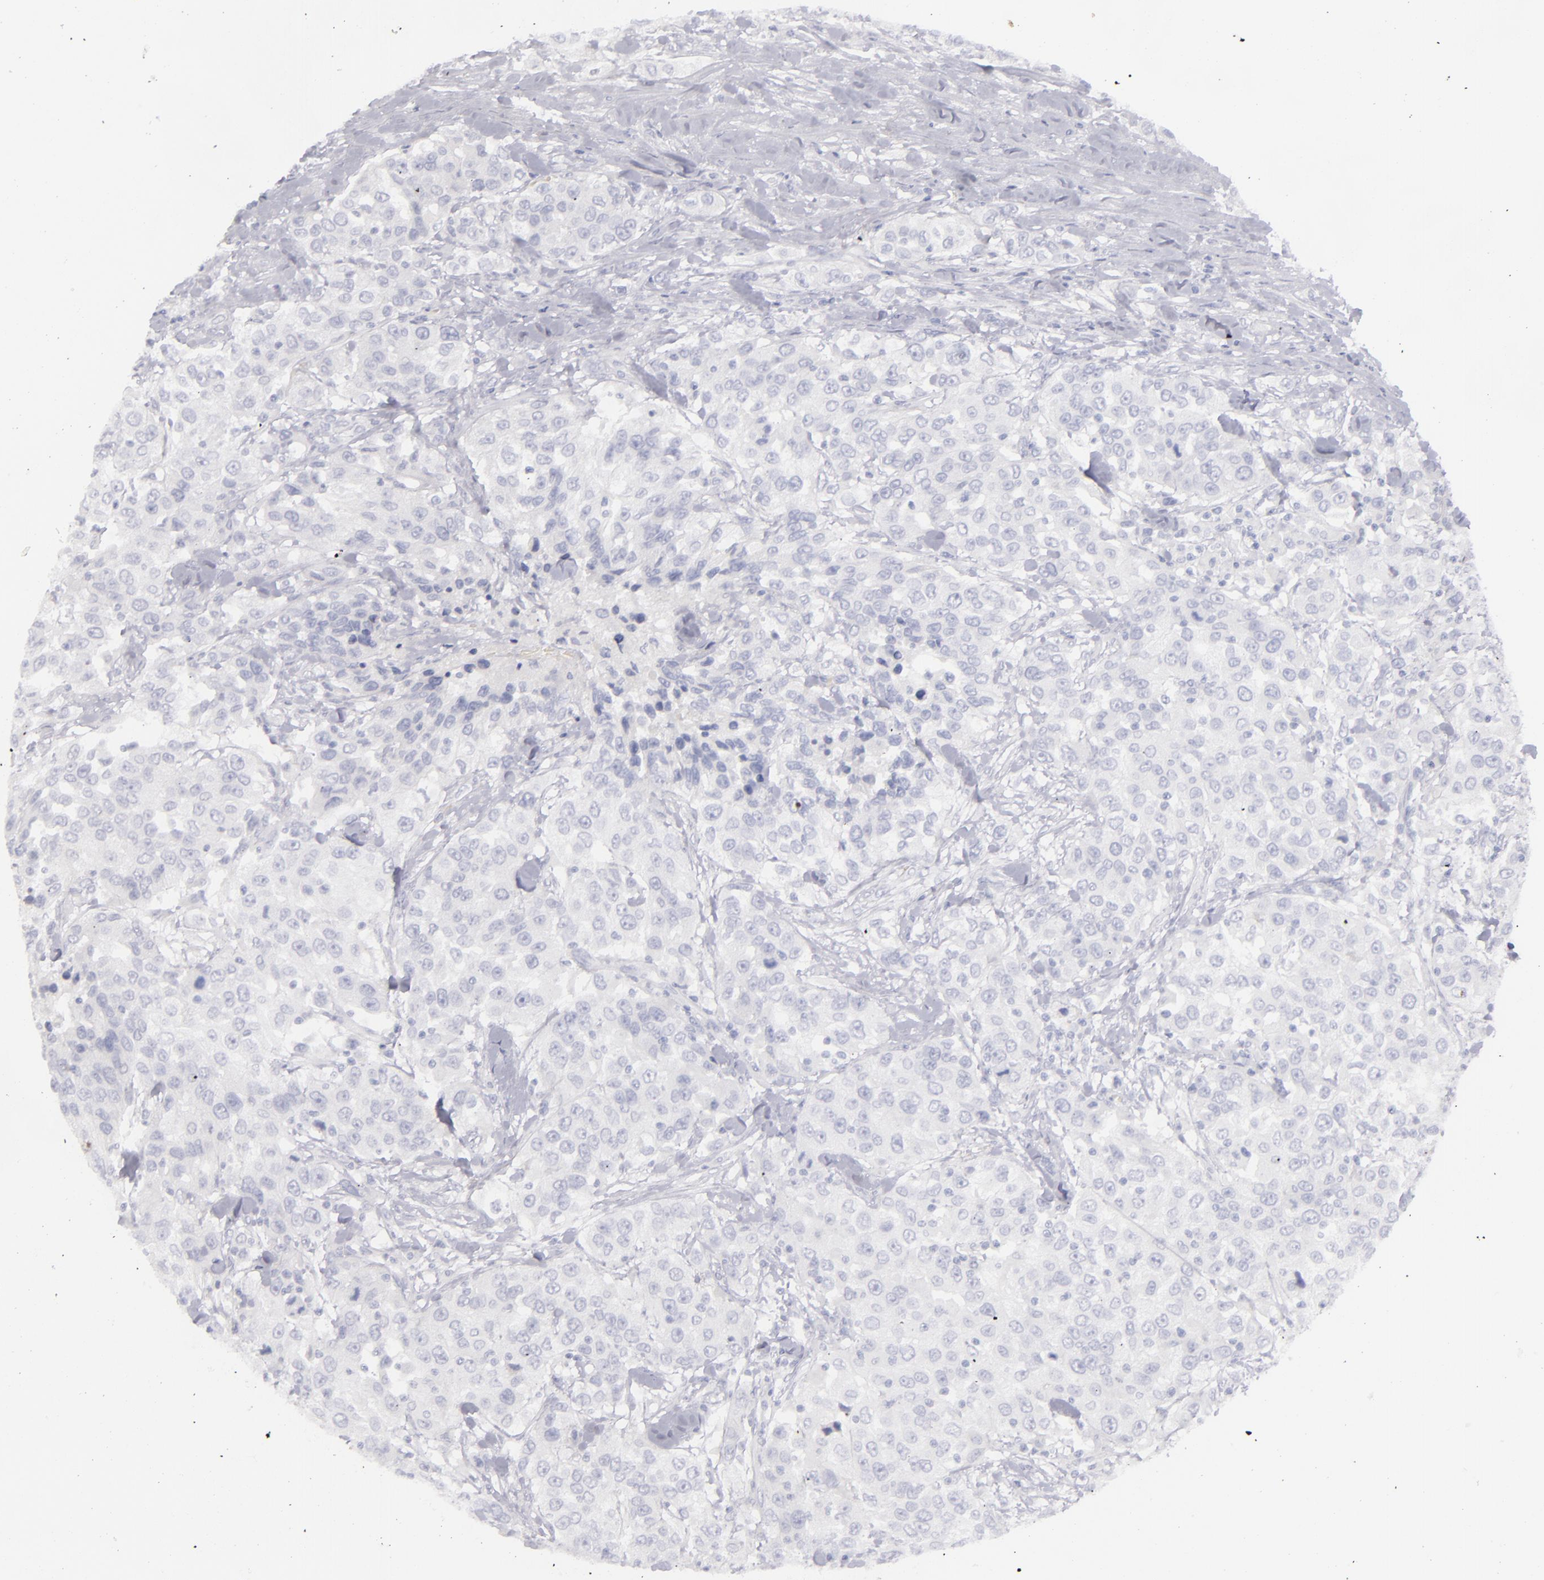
{"staining": {"intensity": "negative", "quantity": "none", "location": "none"}, "tissue": "urothelial cancer", "cell_type": "Tumor cells", "image_type": "cancer", "snomed": [{"axis": "morphology", "description": "Urothelial carcinoma, High grade"}, {"axis": "topography", "description": "Urinary bladder"}], "caption": "This is a photomicrograph of immunohistochemistry staining of high-grade urothelial carcinoma, which shows no positivity in tumor cells. Brightfield microscopy of immunohistochemistry (IHC) stained with DAB (3,3'-diaminobenzidine) (brown) and hematoxylin (blue), captured at high magnification.", "gene": "CD22", "patient": {"sex": "female", "age": 80}}